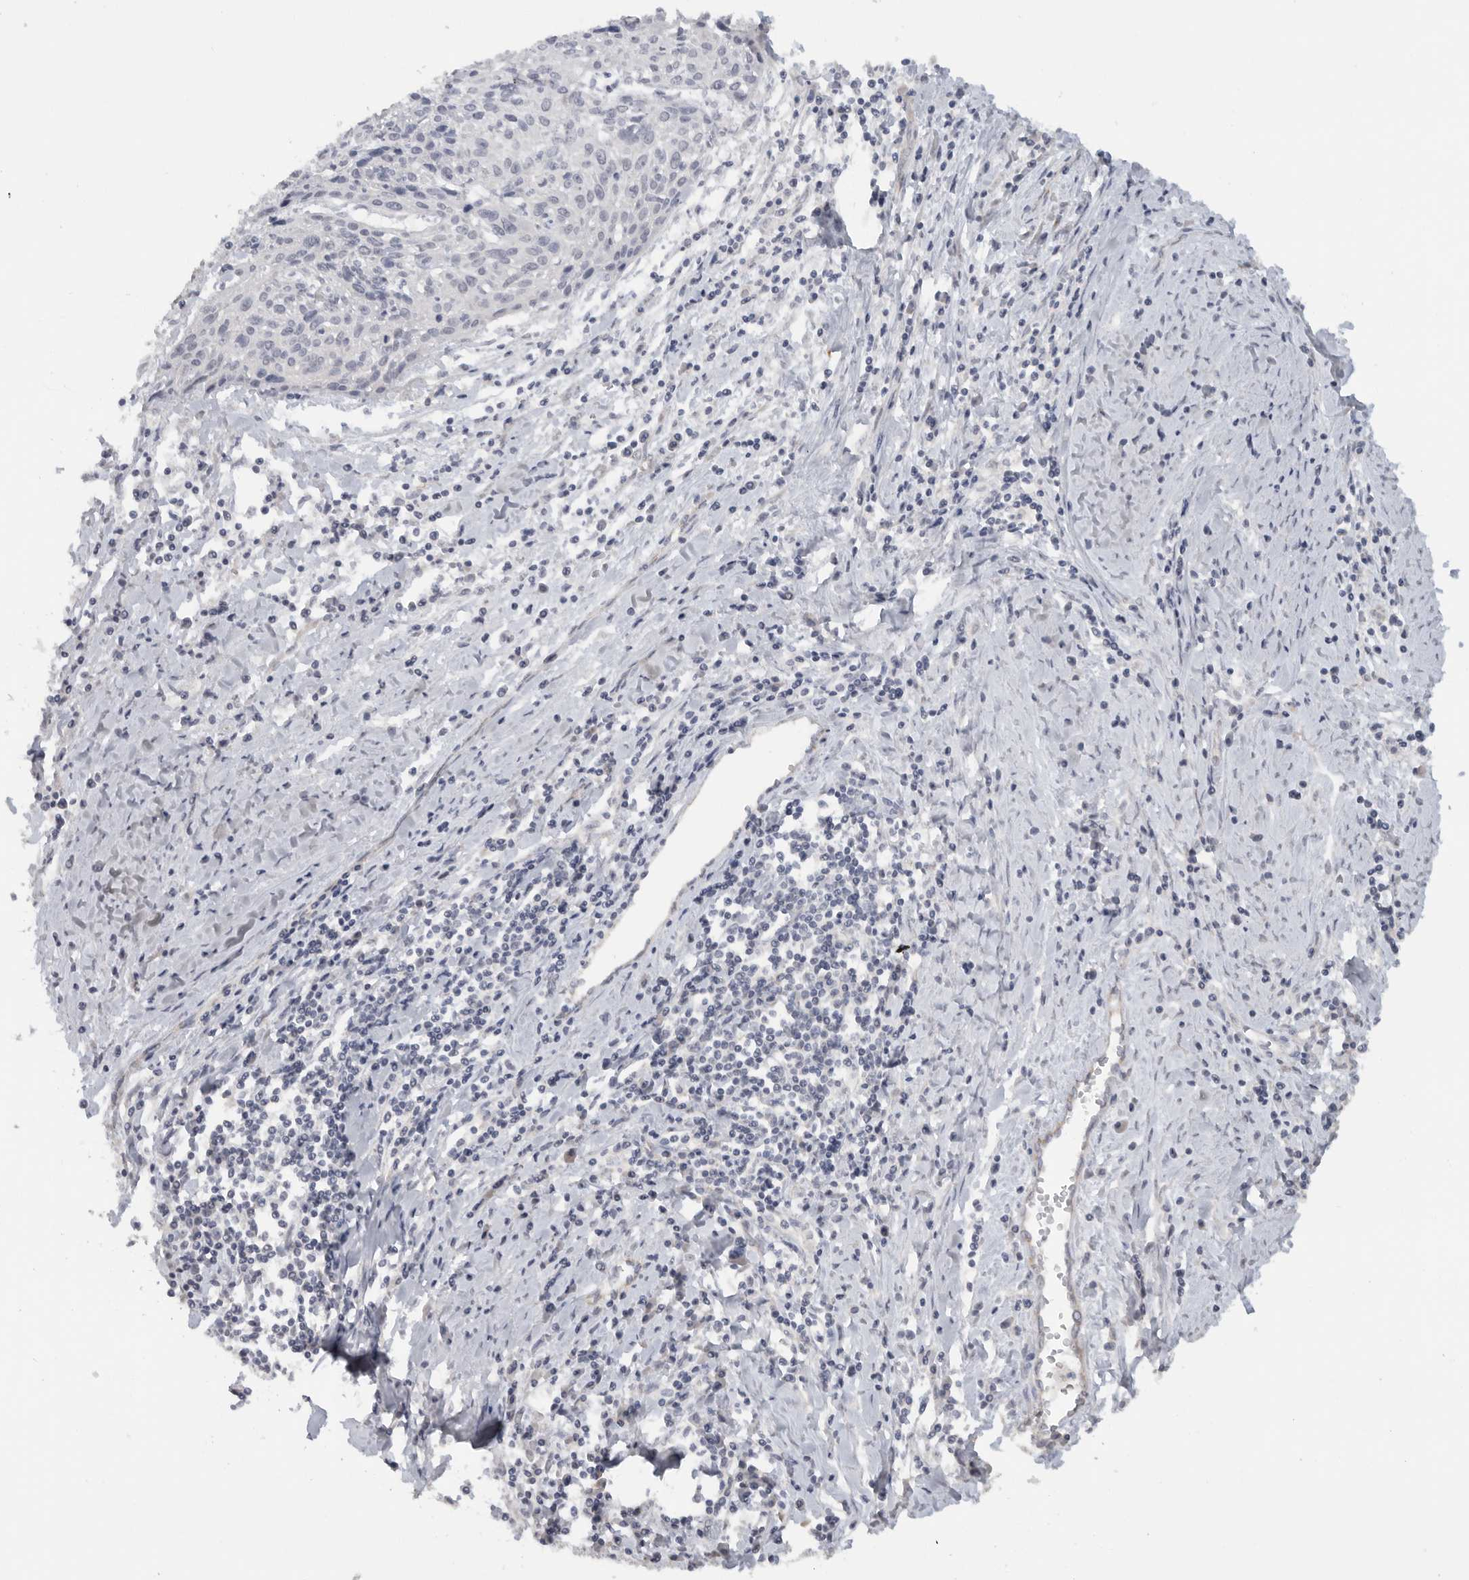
{"staining": {"intensity": "negative", "quantity": "none", "location": "none"}, "tissue": "cervical cancer", "cell_type": "Tumor cells", "image_type": "cancer", "snomed": [{"axis": "morphology", "description": "Squamous cell carcinoma, NOS"}, {"axis": "topography", "description": "Cervix"}], "caption": "DAB (3,3'-diaminobenzidine) immunohistochemical staining of cervical squamous cell carcinoma shows no significant positivity in tumor cells.", "gene": "DYRK2", "patient": {"sex": "female", "age": 51}}